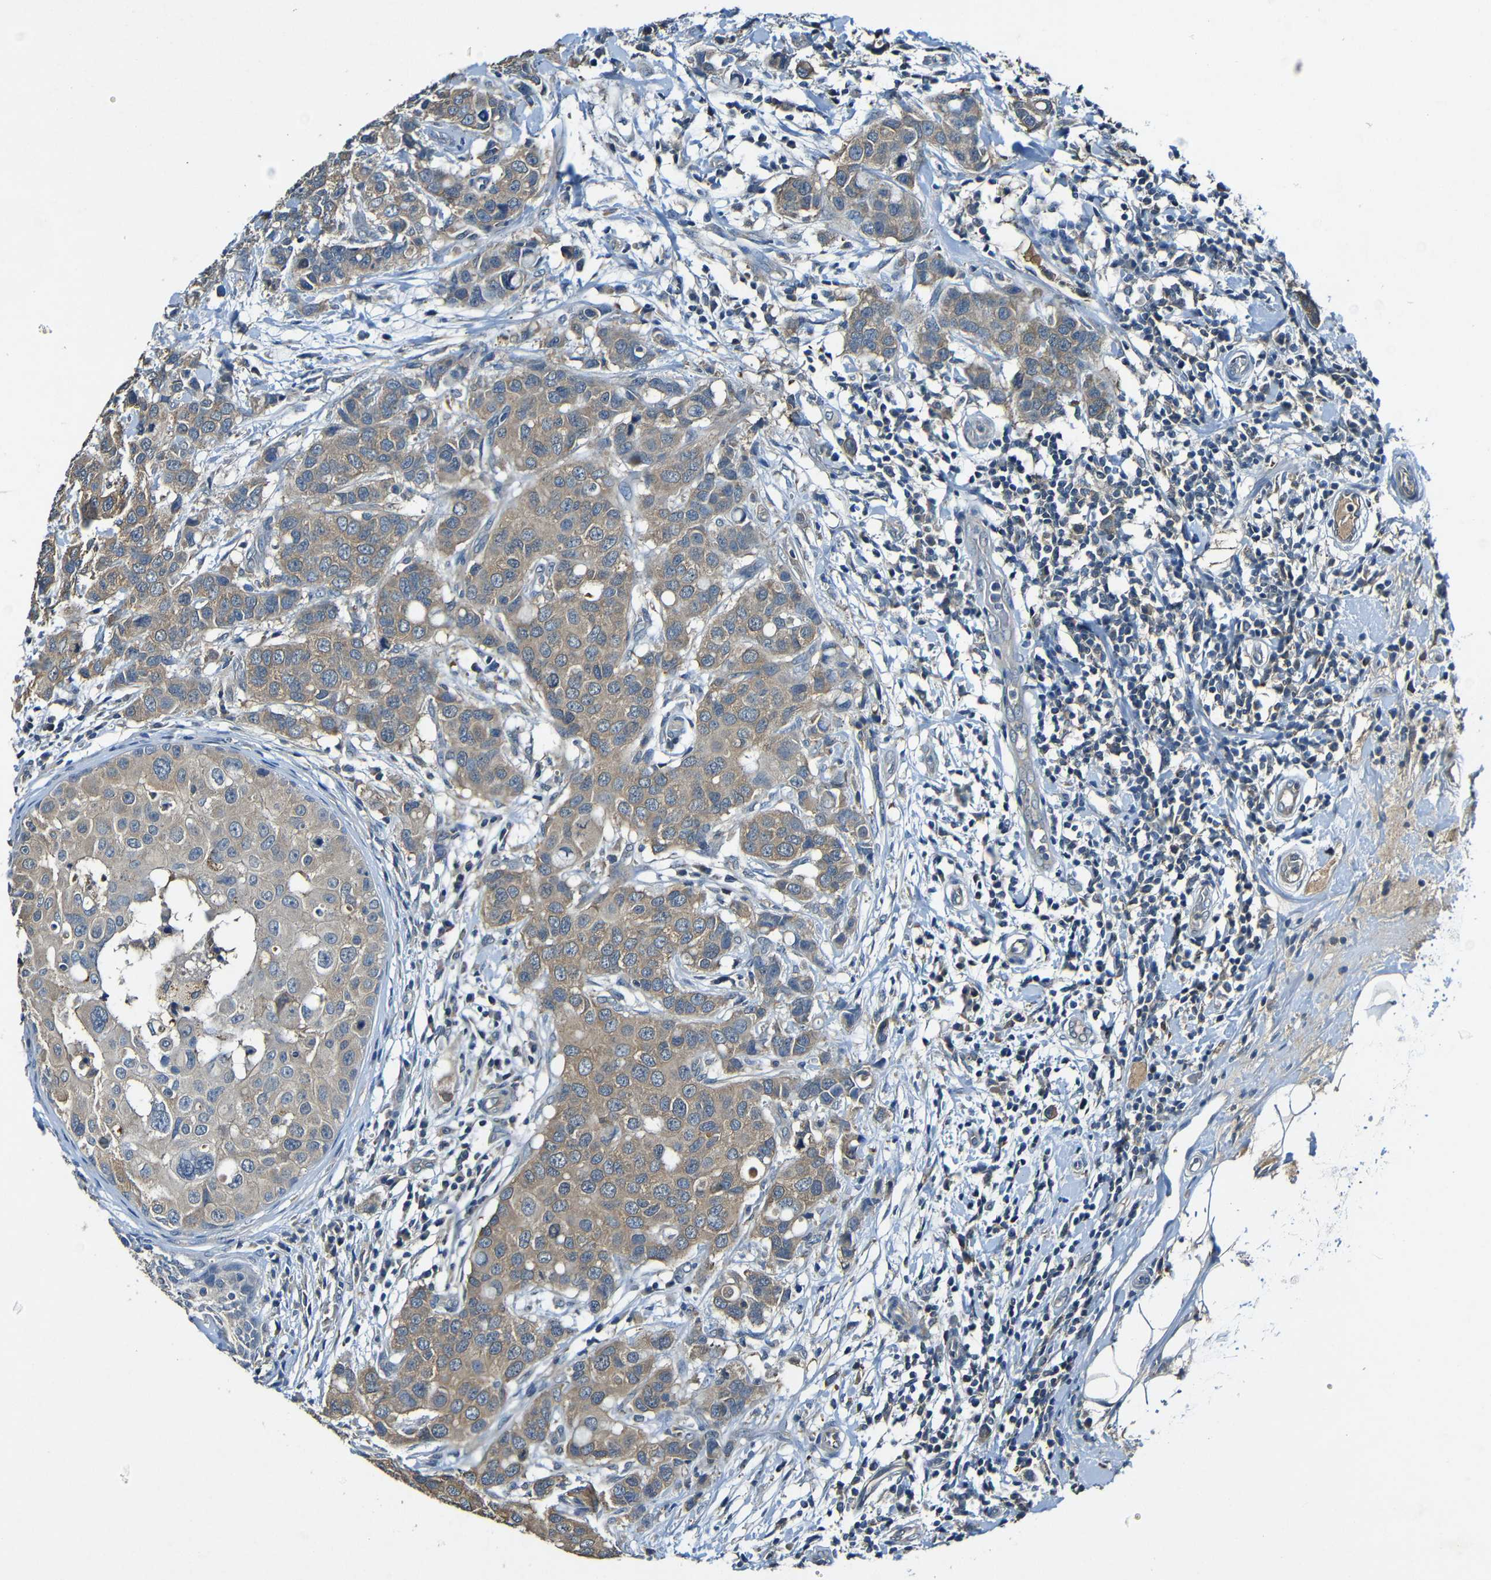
{"staining": {"intensity": "weak", "quantity": ">75%", "location": "cytoplasmic/membranous"}, "tissue": "breast cancer", "cell_type": "Tumor cells", "image_type": "cancer", "snomed": [{"axis": "morphology", "description": "Duct carcinoma"}, {"axis": "topography", "description": "Breast"}], "caption": "IHC micrograph of neoplastic tissue: intraductal carcinoma (breast) stained using IHC displays low levels of weak protein expression localized specifically in the cytoplasmic/membranous of tumor cells, appearing as a cytoplasmic/membranous brown color.", "gene": "LRRC70", "patient": {"sex": "female", "age": 27}}